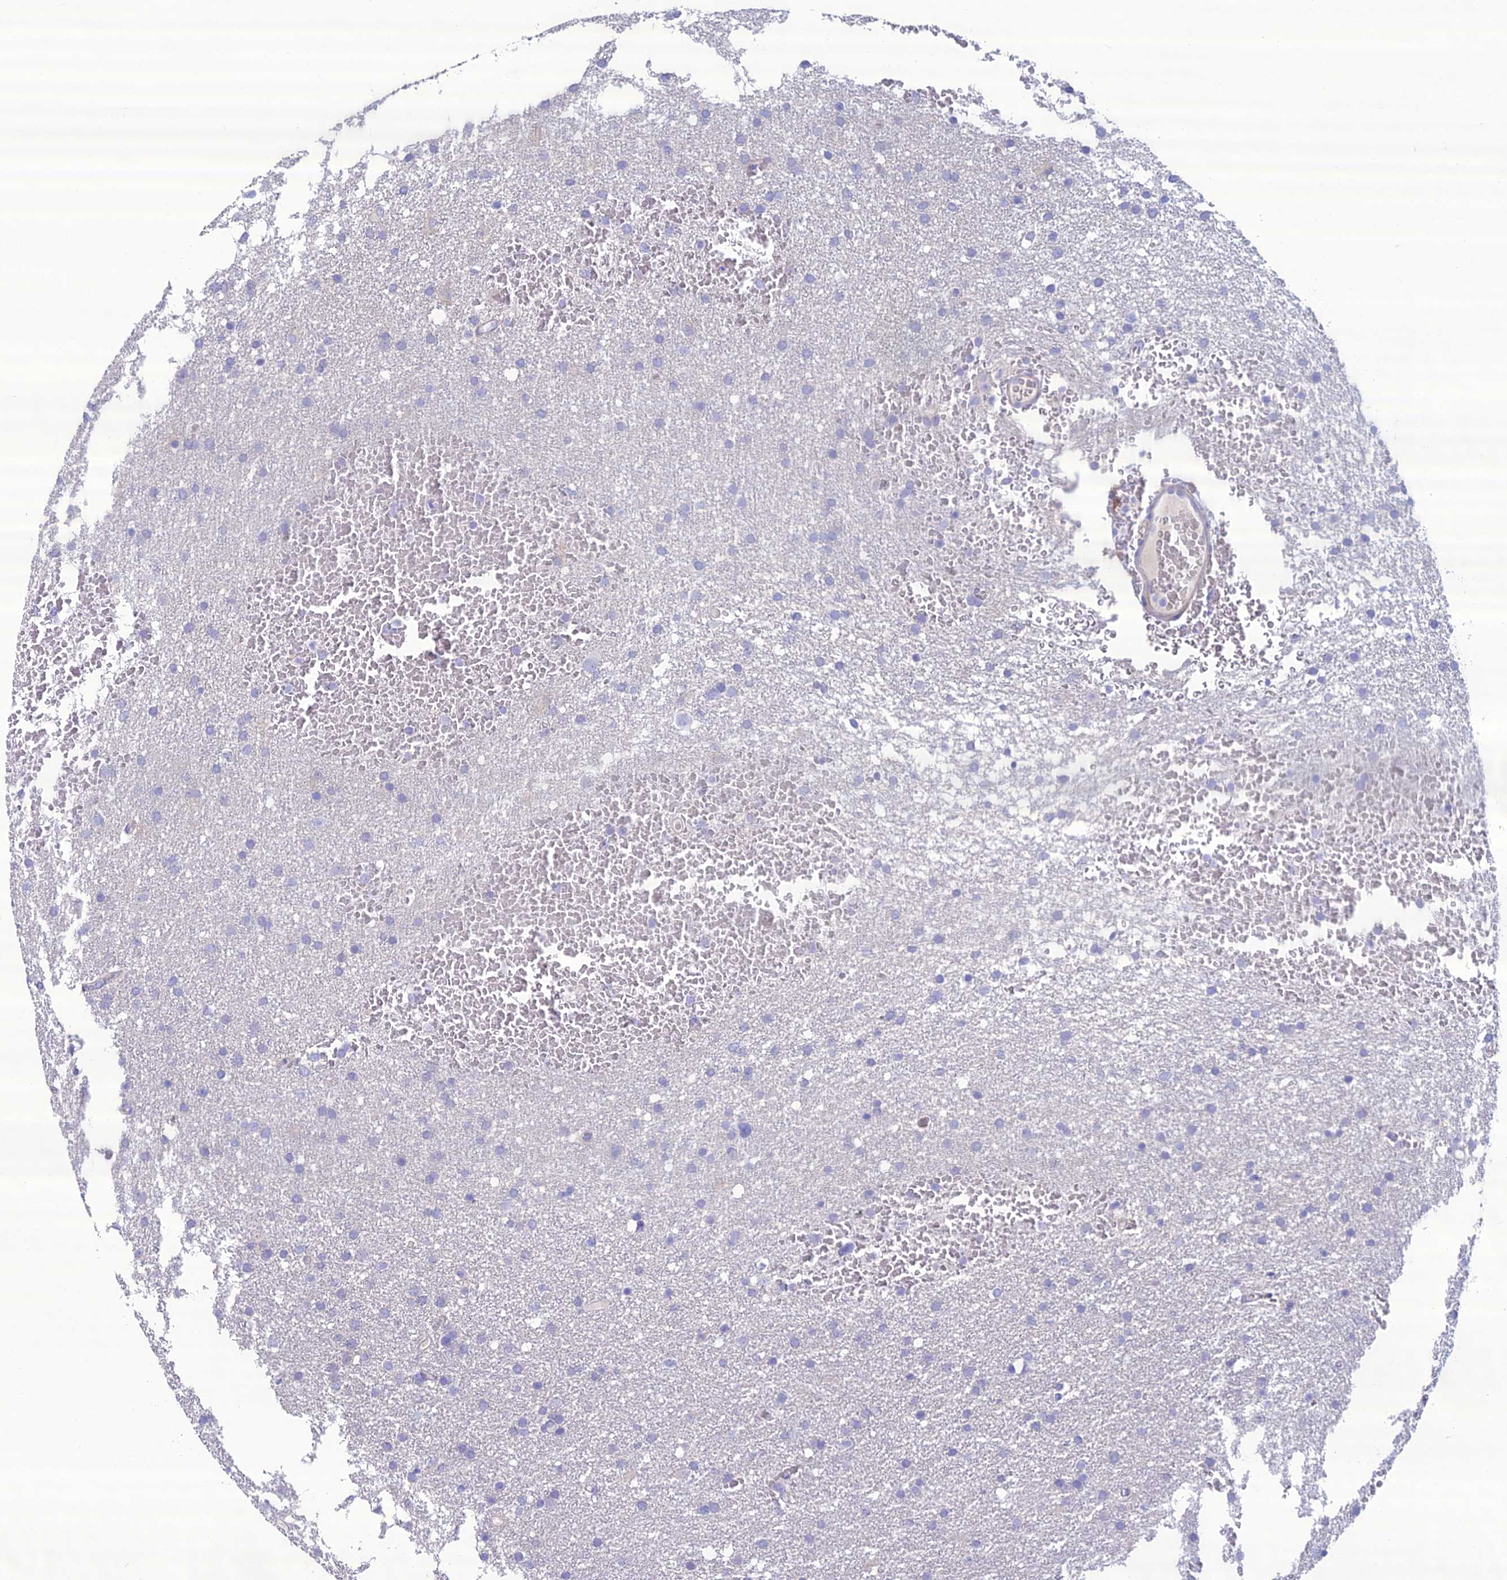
{"staining": {"intensity": "negative", "quantity": "none", "location": "none"}, "tissue": "glioma", "cell_type": "Tumor cells", "image_type": "cancer", "snomed": [{"axis": "morphology", "description": "Glioma, malignant, High grade"}, {"axis": "topography", "description": "Cerebral cortex"}], "caption": "Tumor cells are negative for brown protein staining in malignant high-grade glioma. The staining was performed using DAB to visualize the protein expression in brown, while the nuclei were stained in blue with hematoxylin (Magnification: 20x).", "gene": "OR56B1", "patient": {"sex": "female", "age": 36}}